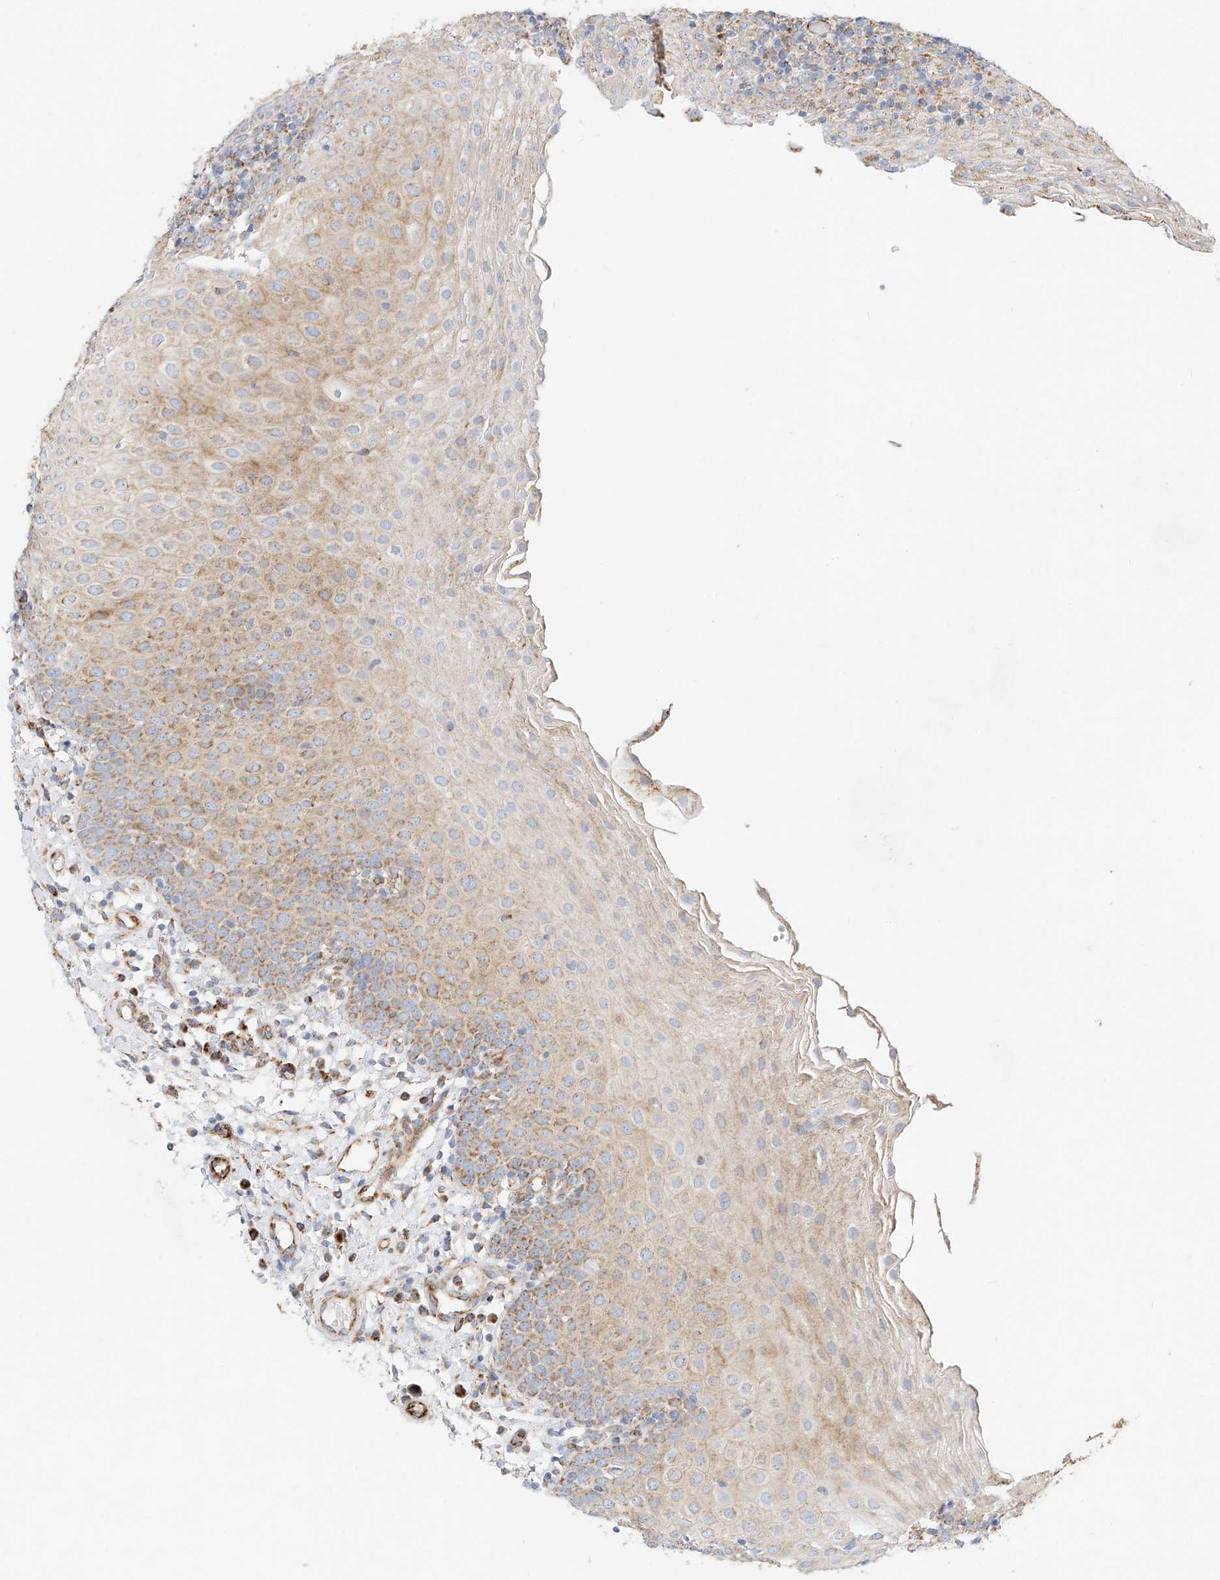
{"staining": {"intensity": "weak", "quantity": "<25%", "location": "cytoplasmic/membranous"}, "tissue": "tonsil", "cell_type": "Germinal center cells", "image_type": "normal", "snomed": [{"axis": "morphology", "description": "Normal tissue, NOS"}, {"axis": "topography", "description": "Tonsil"}], "caption": "A micrograph of tonsil stained for a protein shows no brown staining in germinal center cells.", "gene": "CST9", "patient": {"sex": "female", "age": 19}}